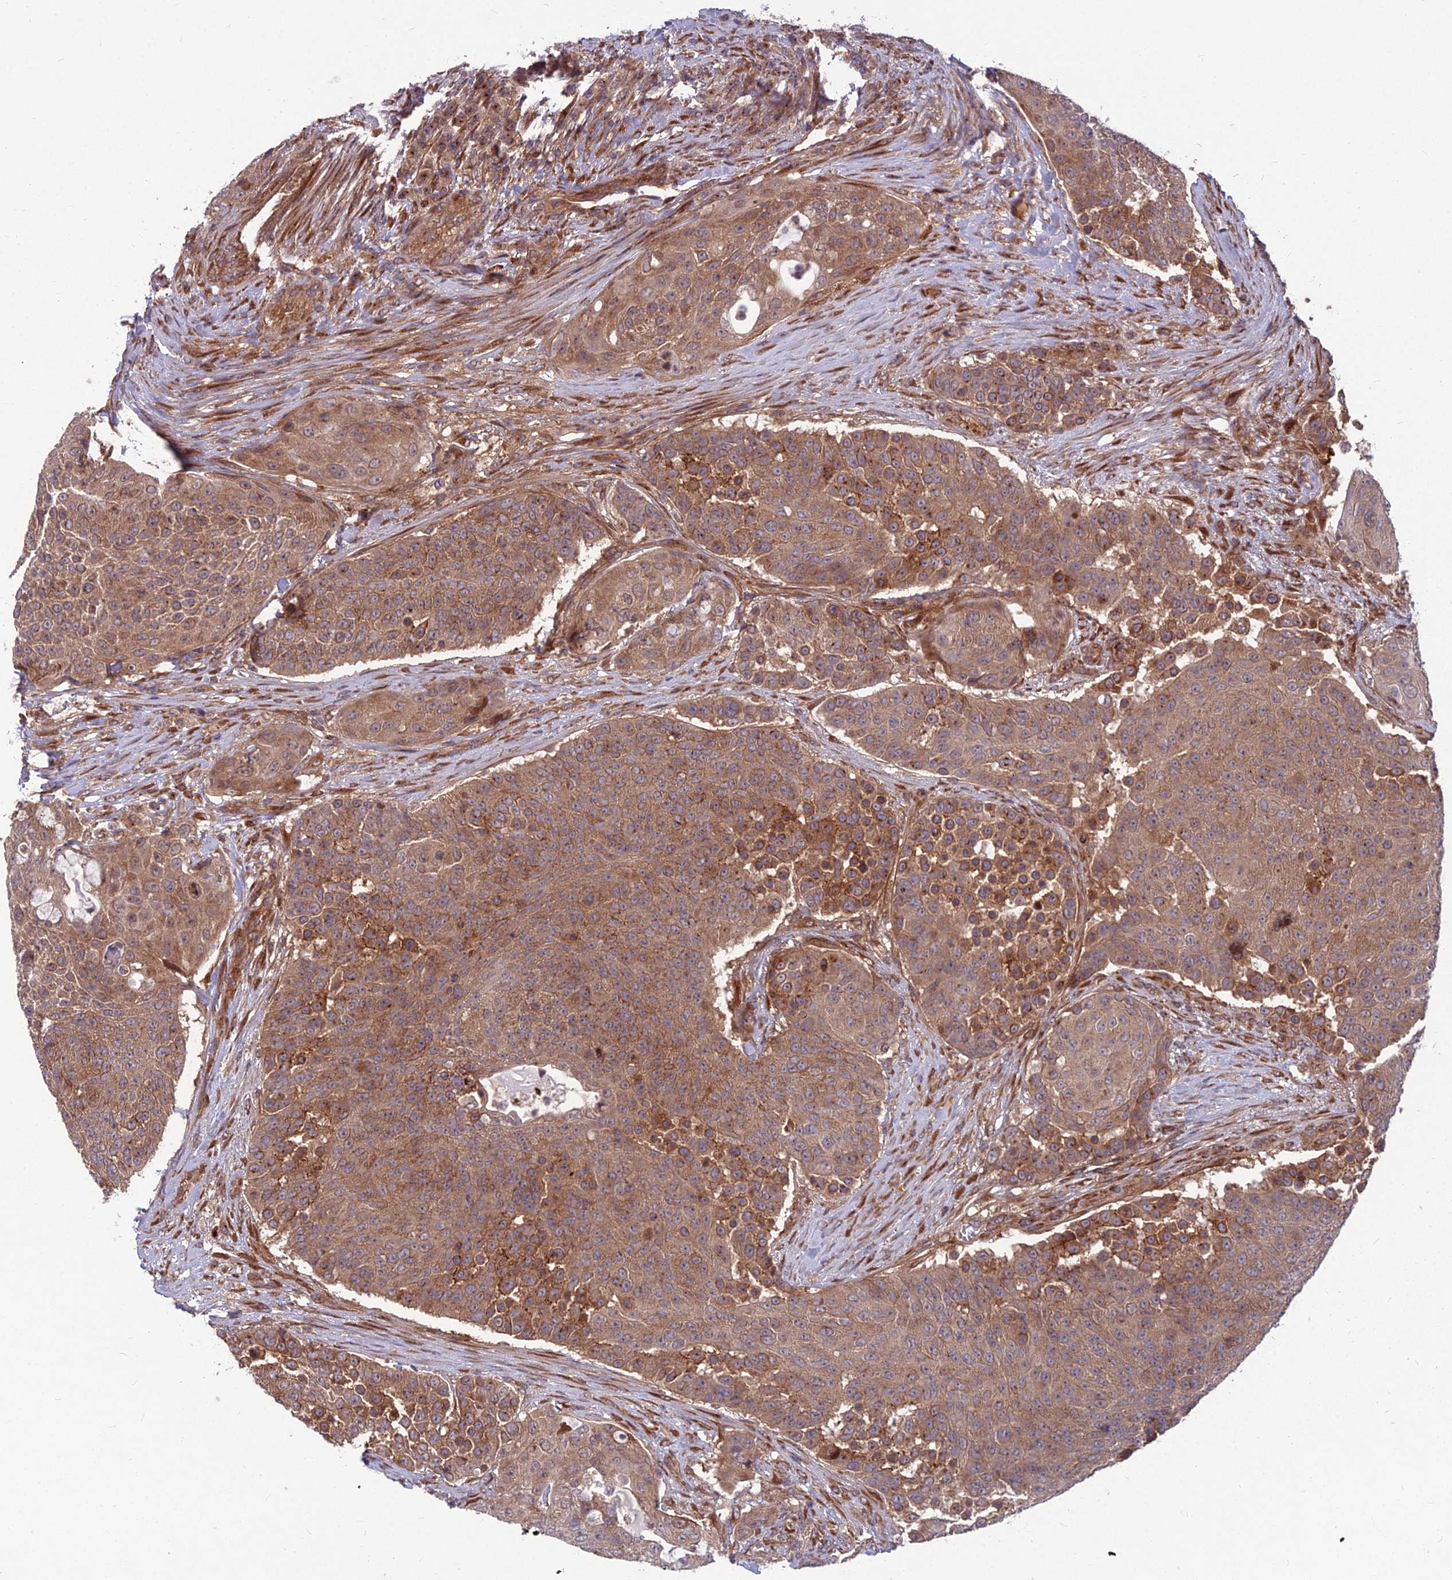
{"staining": {"intensity": "moderate", "quantity": ">75%", "location": "cytoplasmic/membranous"}, "tissue": "urothelial cancer", "cell_type": "Tumor cells", "image_type": "cancer", "snomed": [{"axis": "morphology", "description": "Urothelial carcinoma, High grade"}, {"axis": "topography", "description": "Urinary bladder"}], "caption": "Immunohistochemistry micrograph of human high-grade urothelial carcinoma stained for a protein (brown), which displays medium levels of moderate cytoplasmic/membranous expression in approximately >75% of tumor cells.", "gene": "MFSD8", "patient": {"sex": "female", "age": 63}}